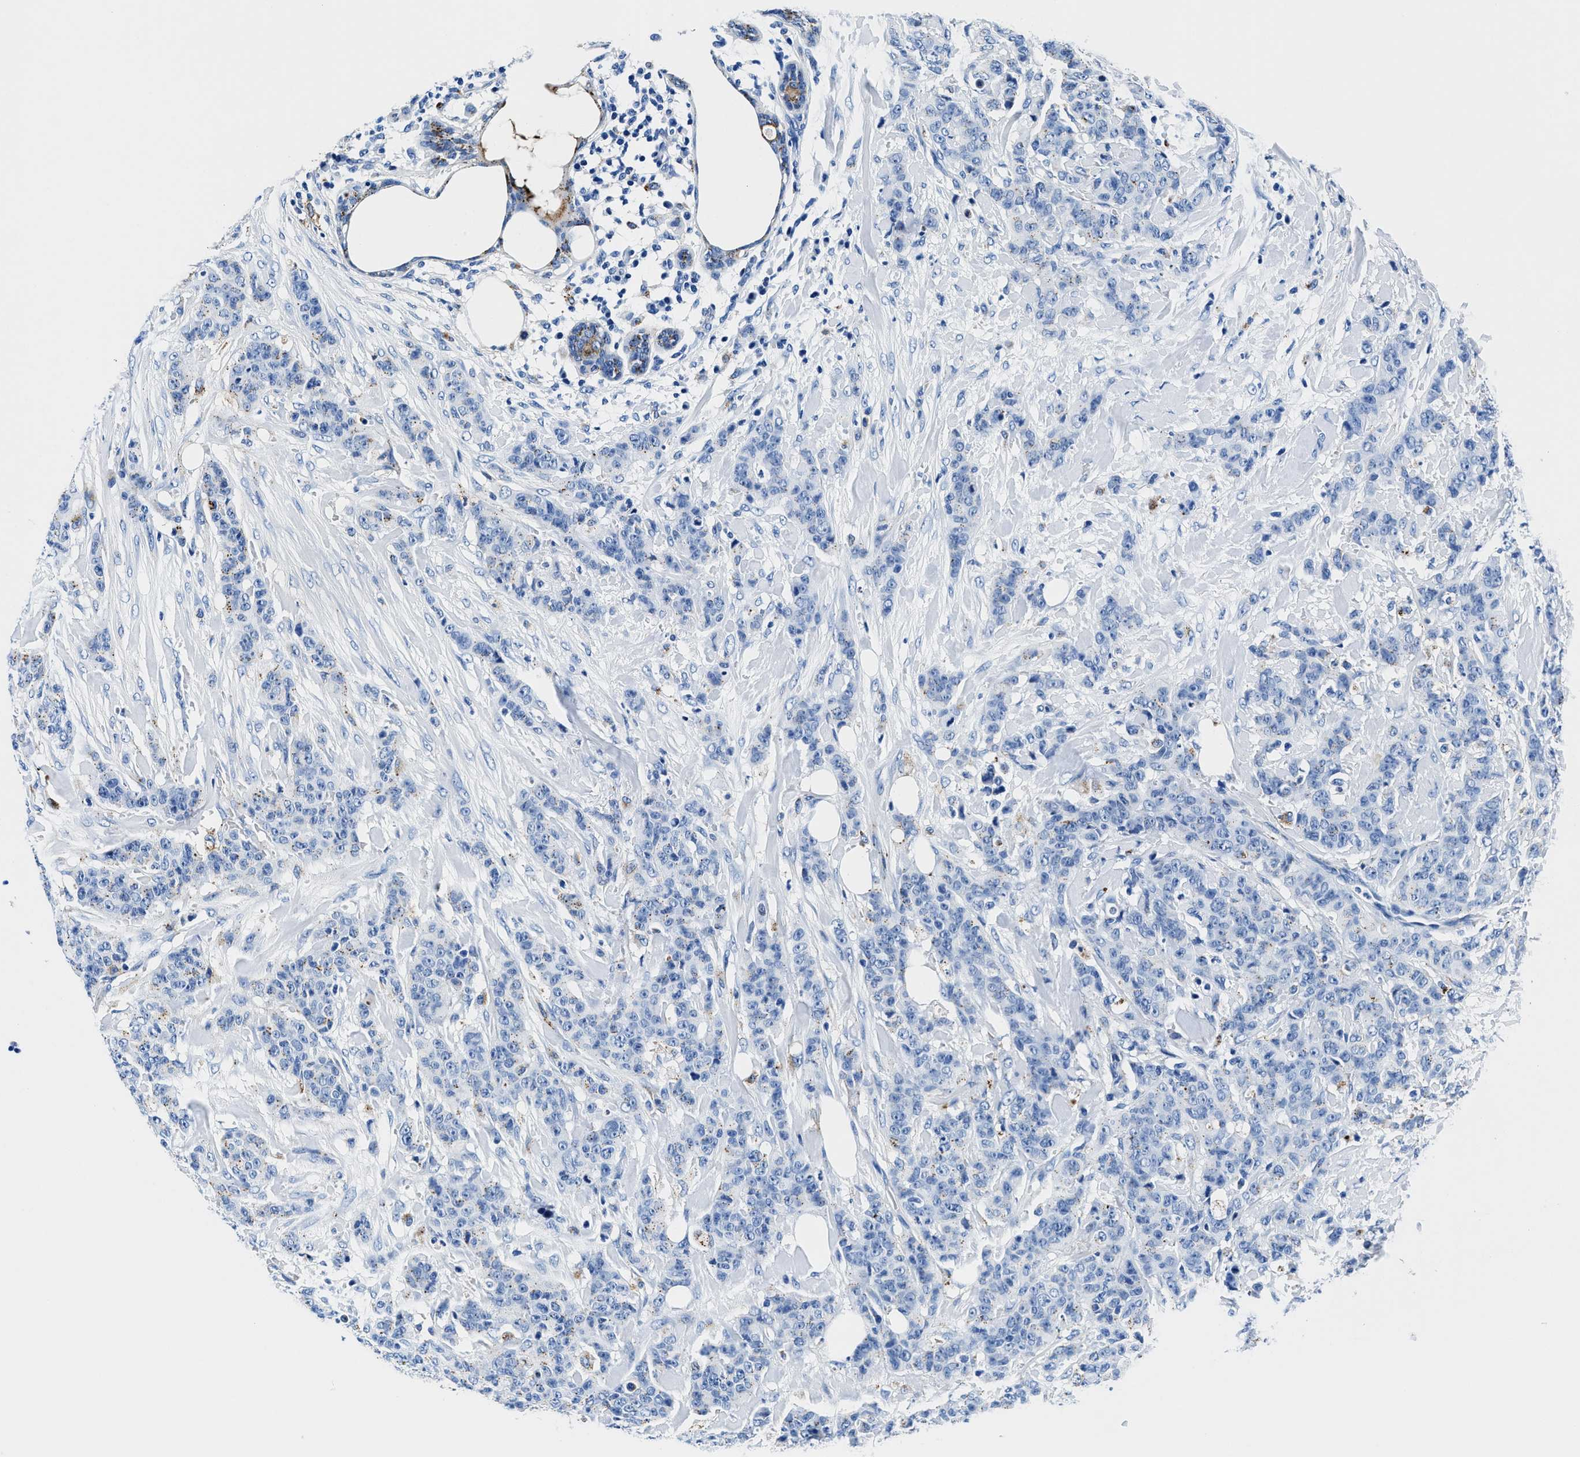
{"staining": {"intensity": "negative", "quantity": "none", "location": "none"}, "tissue": "breast cancer", "cell_type": "Tumor cells", "image_type": "cancer", "snomed": [{"axis": "morphology", "description": "Normal tissue, NOS"}, {"axis": "morphology", "description": "Duct carcinoma"}, {"axis": "topography", "description": "Breast"}], "caption": "Tumor cells are negative for protein expression in human breast cancer (intraductal carcinoma). The staining was performed using DAB to visualize the protein expression in brown, while the nuclei were stained in blue with hematoxylin (Magnification: 20x).", "gene": "OR14K1", "patient": {"sex": "female", "age": 40}}